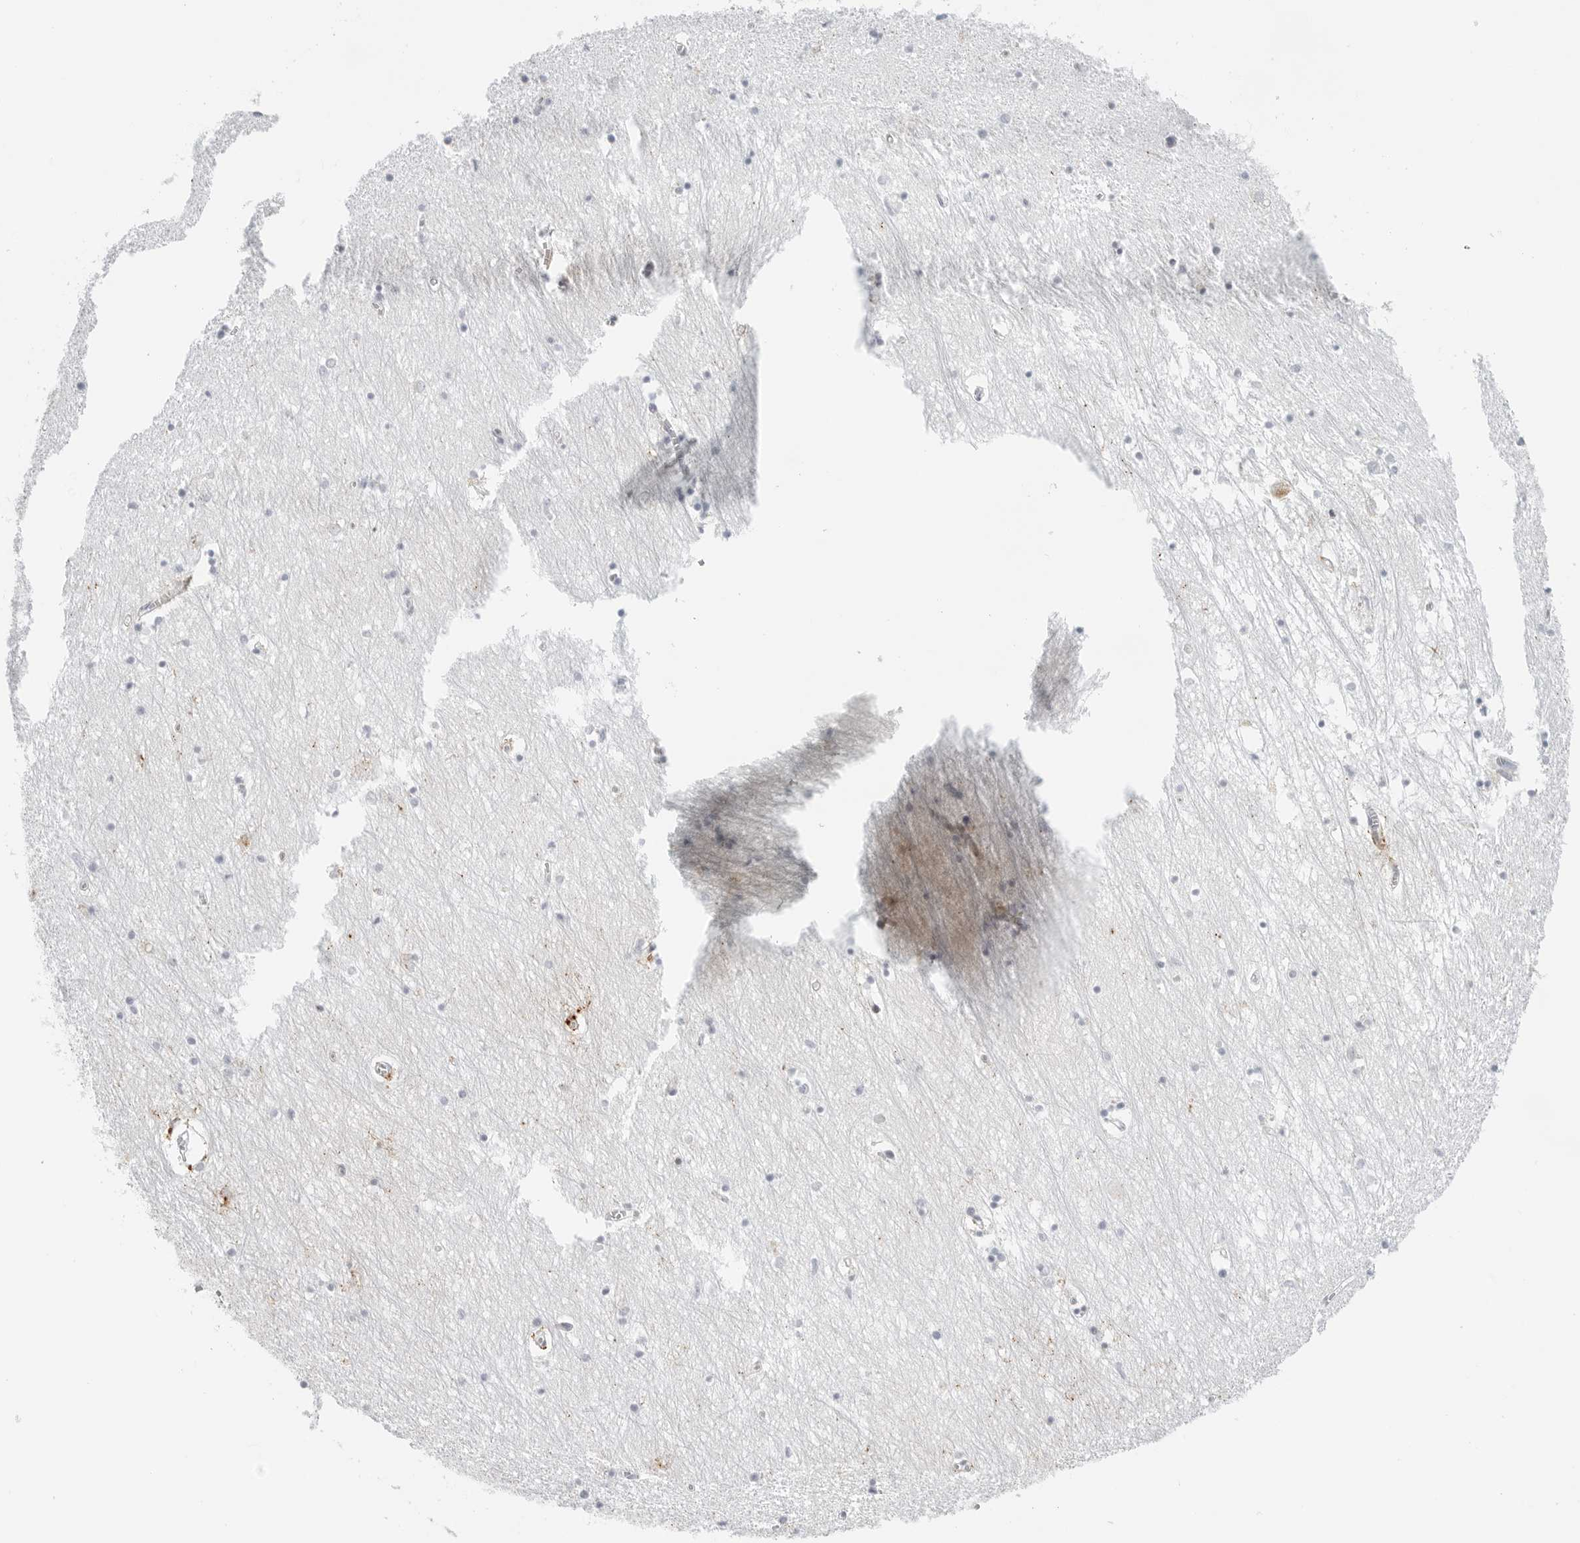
{"staining": {"intensity": "negative", "quantity": "none", "location": "none"}, "tissue": "hippocampus", "cell_type": "Glial cells", "image_type": "normal", "snomed": [{"axis": "morphology", "description": "Normal tissue, NOS"}, {"axis": "topography", "description": "Hippocampus"}], "caption": "Protein analysis of normal hippocampus reveals no significant staining in glial cells. (DAB (3,3'-diaminobenzidine) IHC, high magnification).", "gene": "HSPB7", "patient": {"sex": "male", "age": 70}}